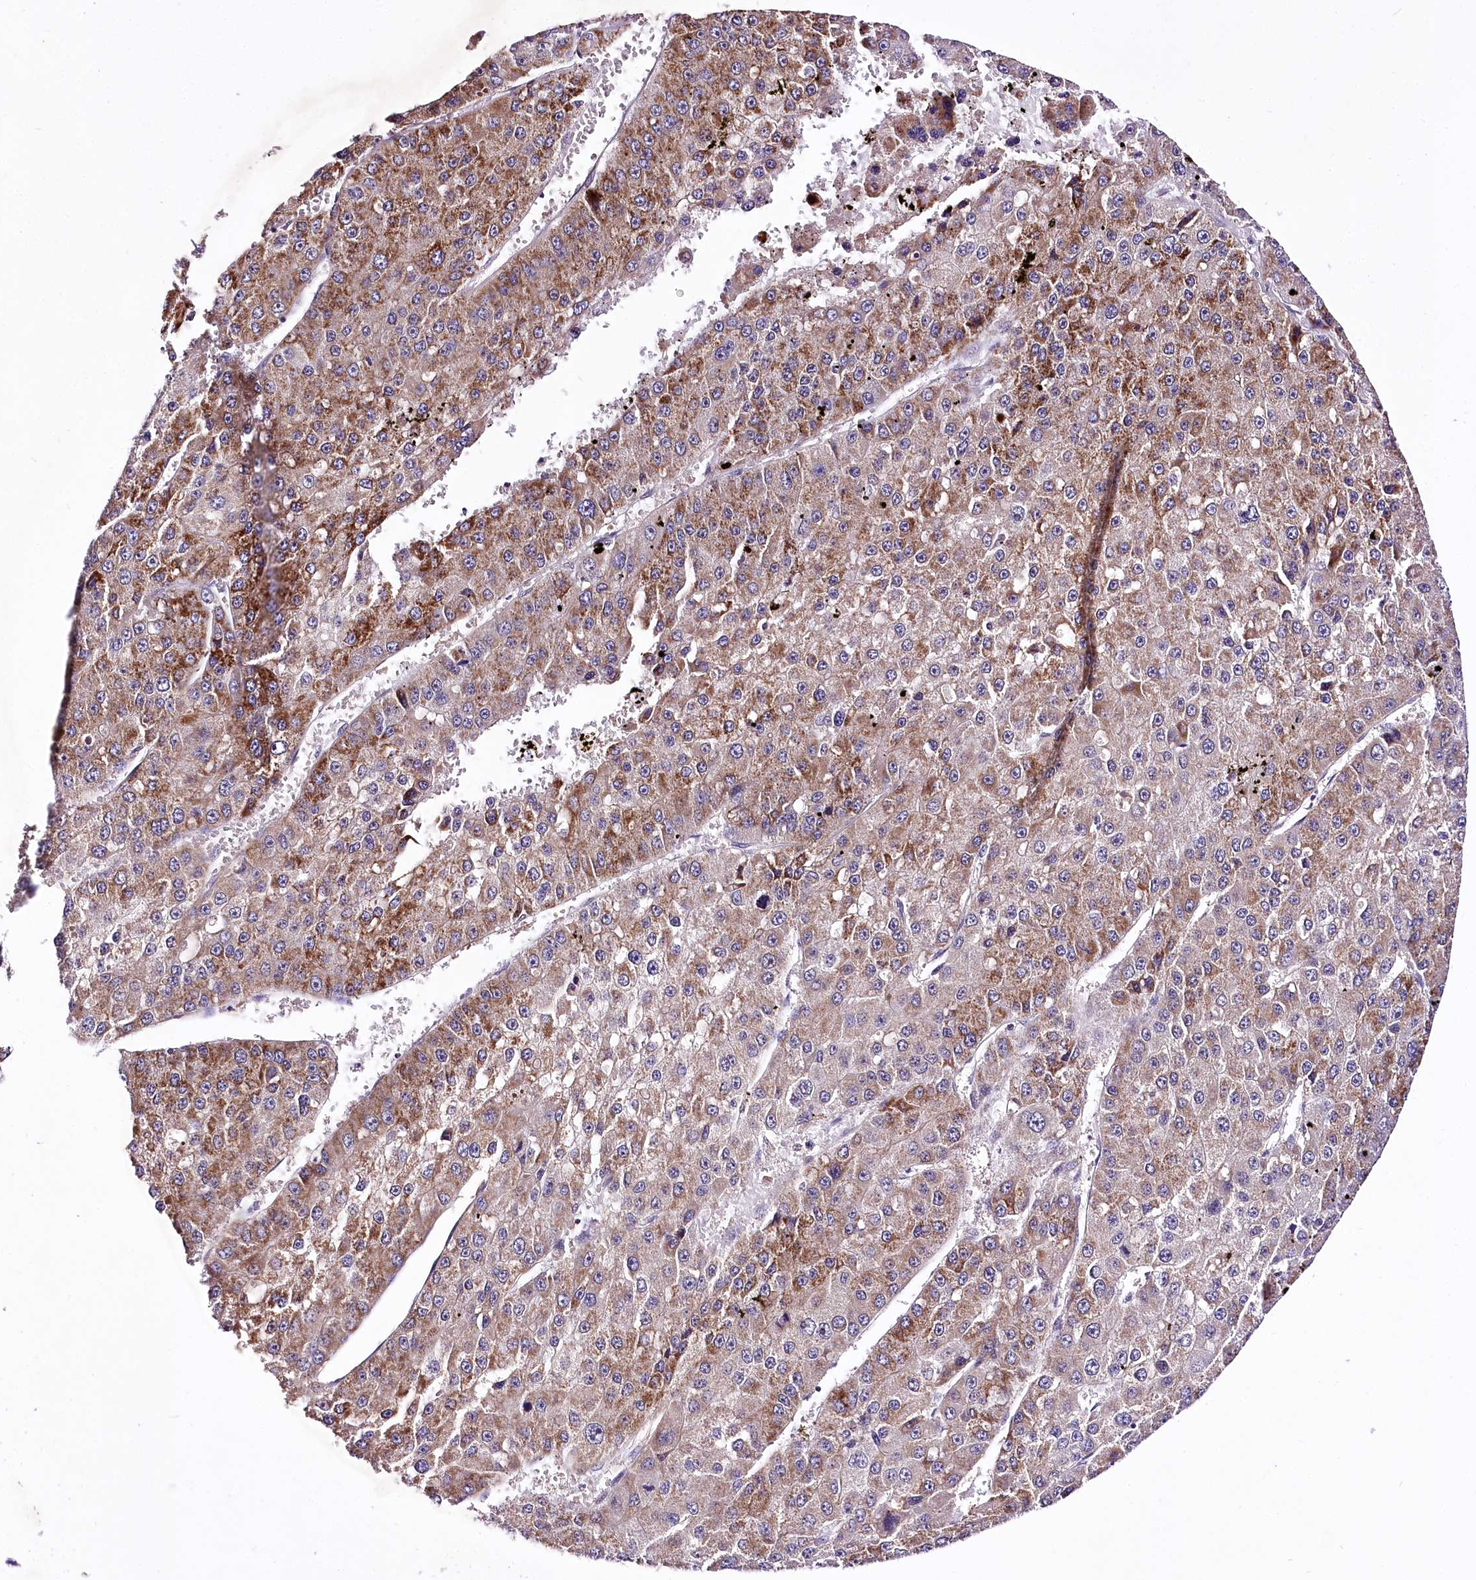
{"staining": {"intensity": "moderate", "quantity": ">75%", "location": "cytoplasmic/membranous"}, "tissue": "liver cancer", "cell_type": "Tumor cells", "image_type": "cancer", "snomed": [{"axis": "morphology", "description": "Carcinoma, Hepatocellular, NOS"}, {"axis": "topography", "description": "Liver"}], "caption": "Liver hepatocellular carcinoma stained with DAB immunohistochemistry (IHC) displays medium levels of moderate cytoplasmic/membranous expression in approximately >75% of tumor cells.", "gene": "ATE1", "patient": {"sex": "female", "age": 73}}